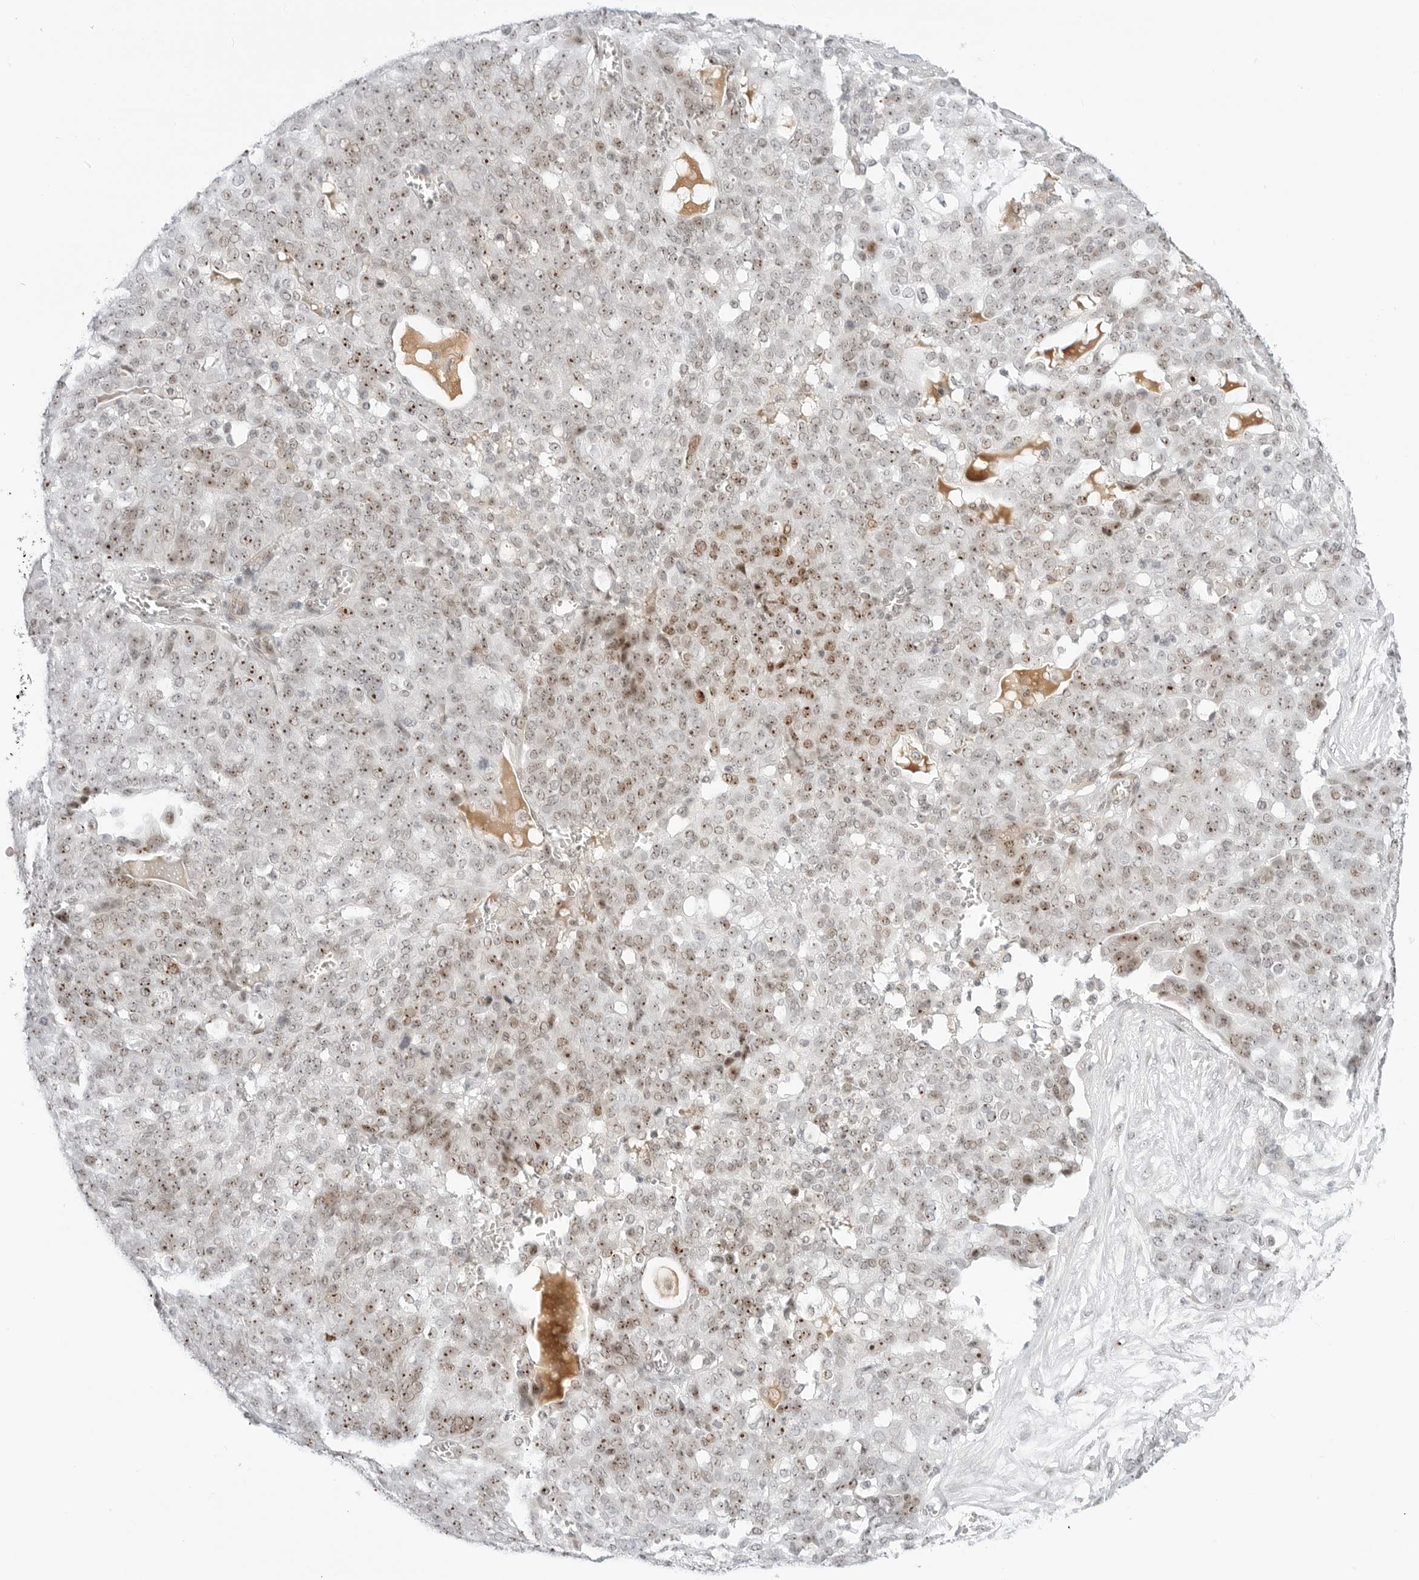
{"staining": {"intensity": "moderate", "quantity": ">75%", "location": "nuclear"}, "tissue": "ovarian cancer", "cell_type": "Tumor cells", "image_type": "cancer", "snomed": [{"axis": "morphology", "description": "Cystadenocarcinoma, serous, NOS"}, {"axis": "topography", "description": "Soft tissue"}, {"axis": "topography", "description": "Ovary"}], "caption": "This is a micrograph of immunohistochemistry (IHC) staining of ovarian cancer (serous cystadenocarcinoma), which shows moderate staining in the nuclear of tumor cells.", "gene": "HIPK3", "patient": {"sex": "female", "age": 57}}